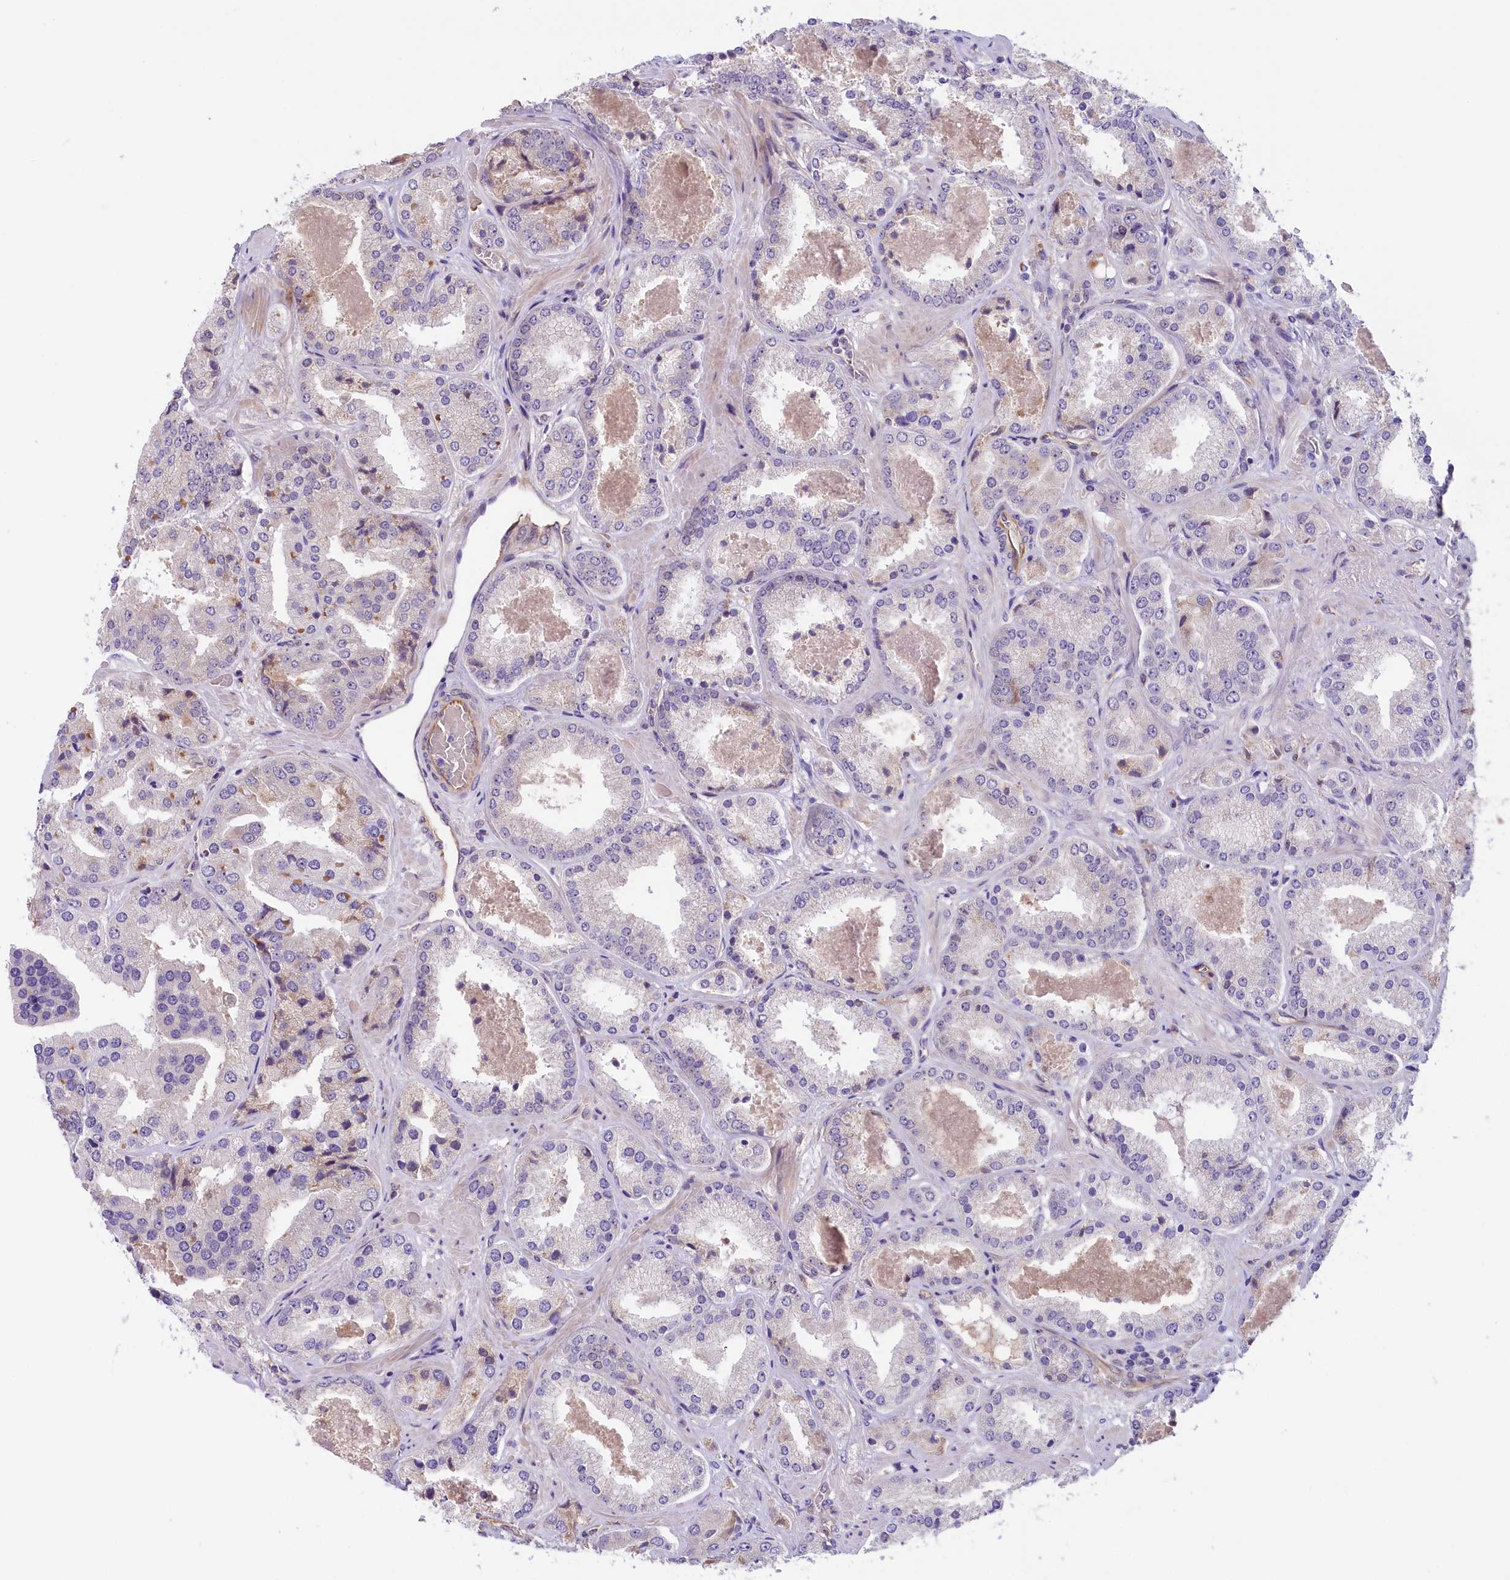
{"staining": {"intensity": "negative", "quantity": "none", "location": "none"}, "tissue": "prostate cancer", "cell_type": "Tumor cells", "image_type": "cancer", "snomed": [{"axis": "morphology", "description": "Adenocarcinoma, High grade"}, {"axis": "topography", "description": "Prostate"}], "caption": "This is a histopathology image of IHC staining of prostate cancer, which shows no positivity in tumor cells.", "gene": "CCDC32", "patient": {"sex": "male", "age": 63}}